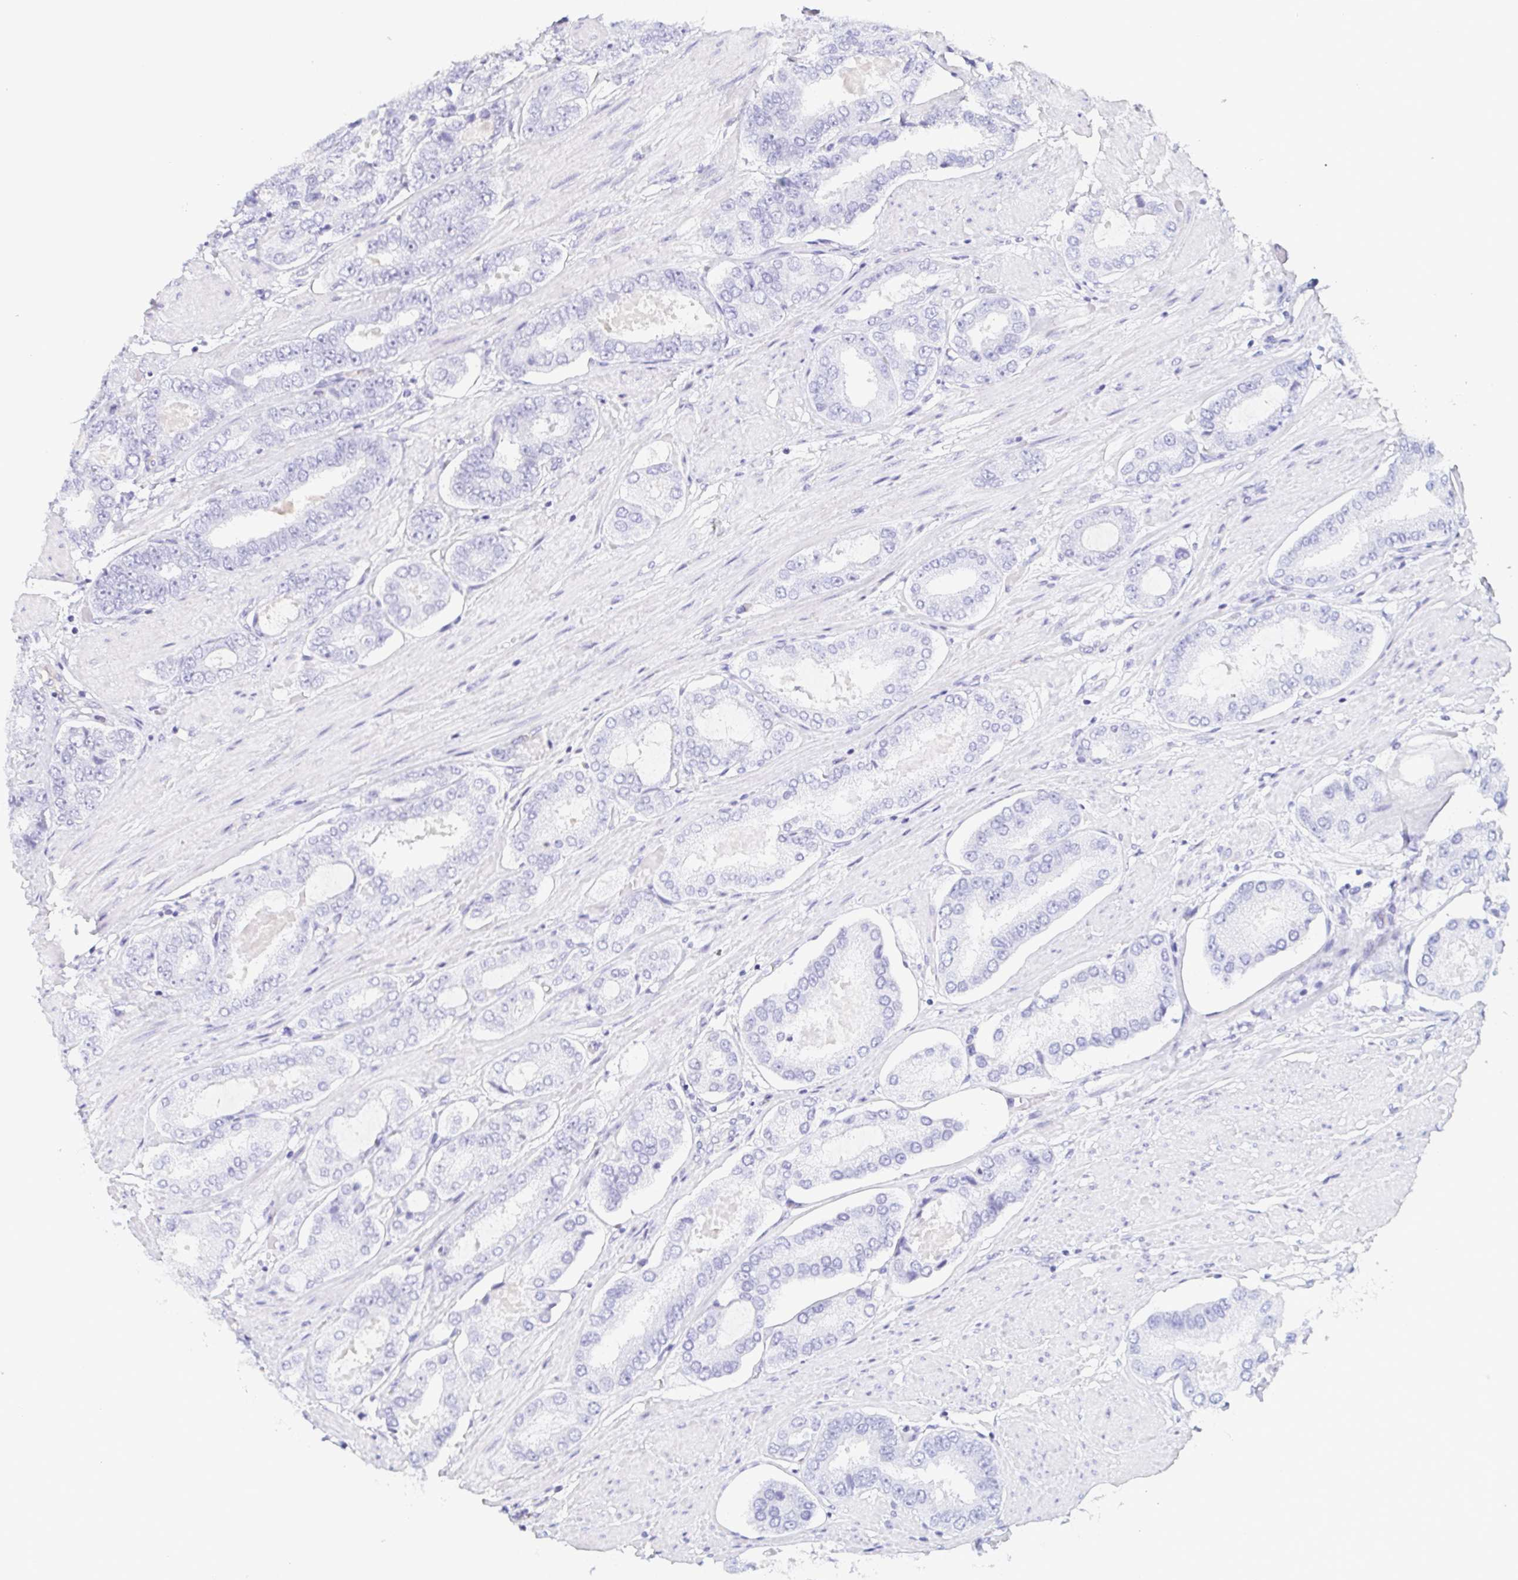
{"staining": {"intensity": "negative", "quantity": "none", "location": "none"}, "tissue": "prostate cancer", "cell_type": "Tumor cells", "image_type": "cancer", "snomed": [{"axis": "morphology", "description": "Adenocarcinoma, High grade"}, {"axis": "topography", "description": "Prostate"}], "caption": "The photomicrograph exhibits no significant staining in tumor cells of prostate cancer.", "gene": "COL17A1", "patient": {"sex": "male", "age": 63}}